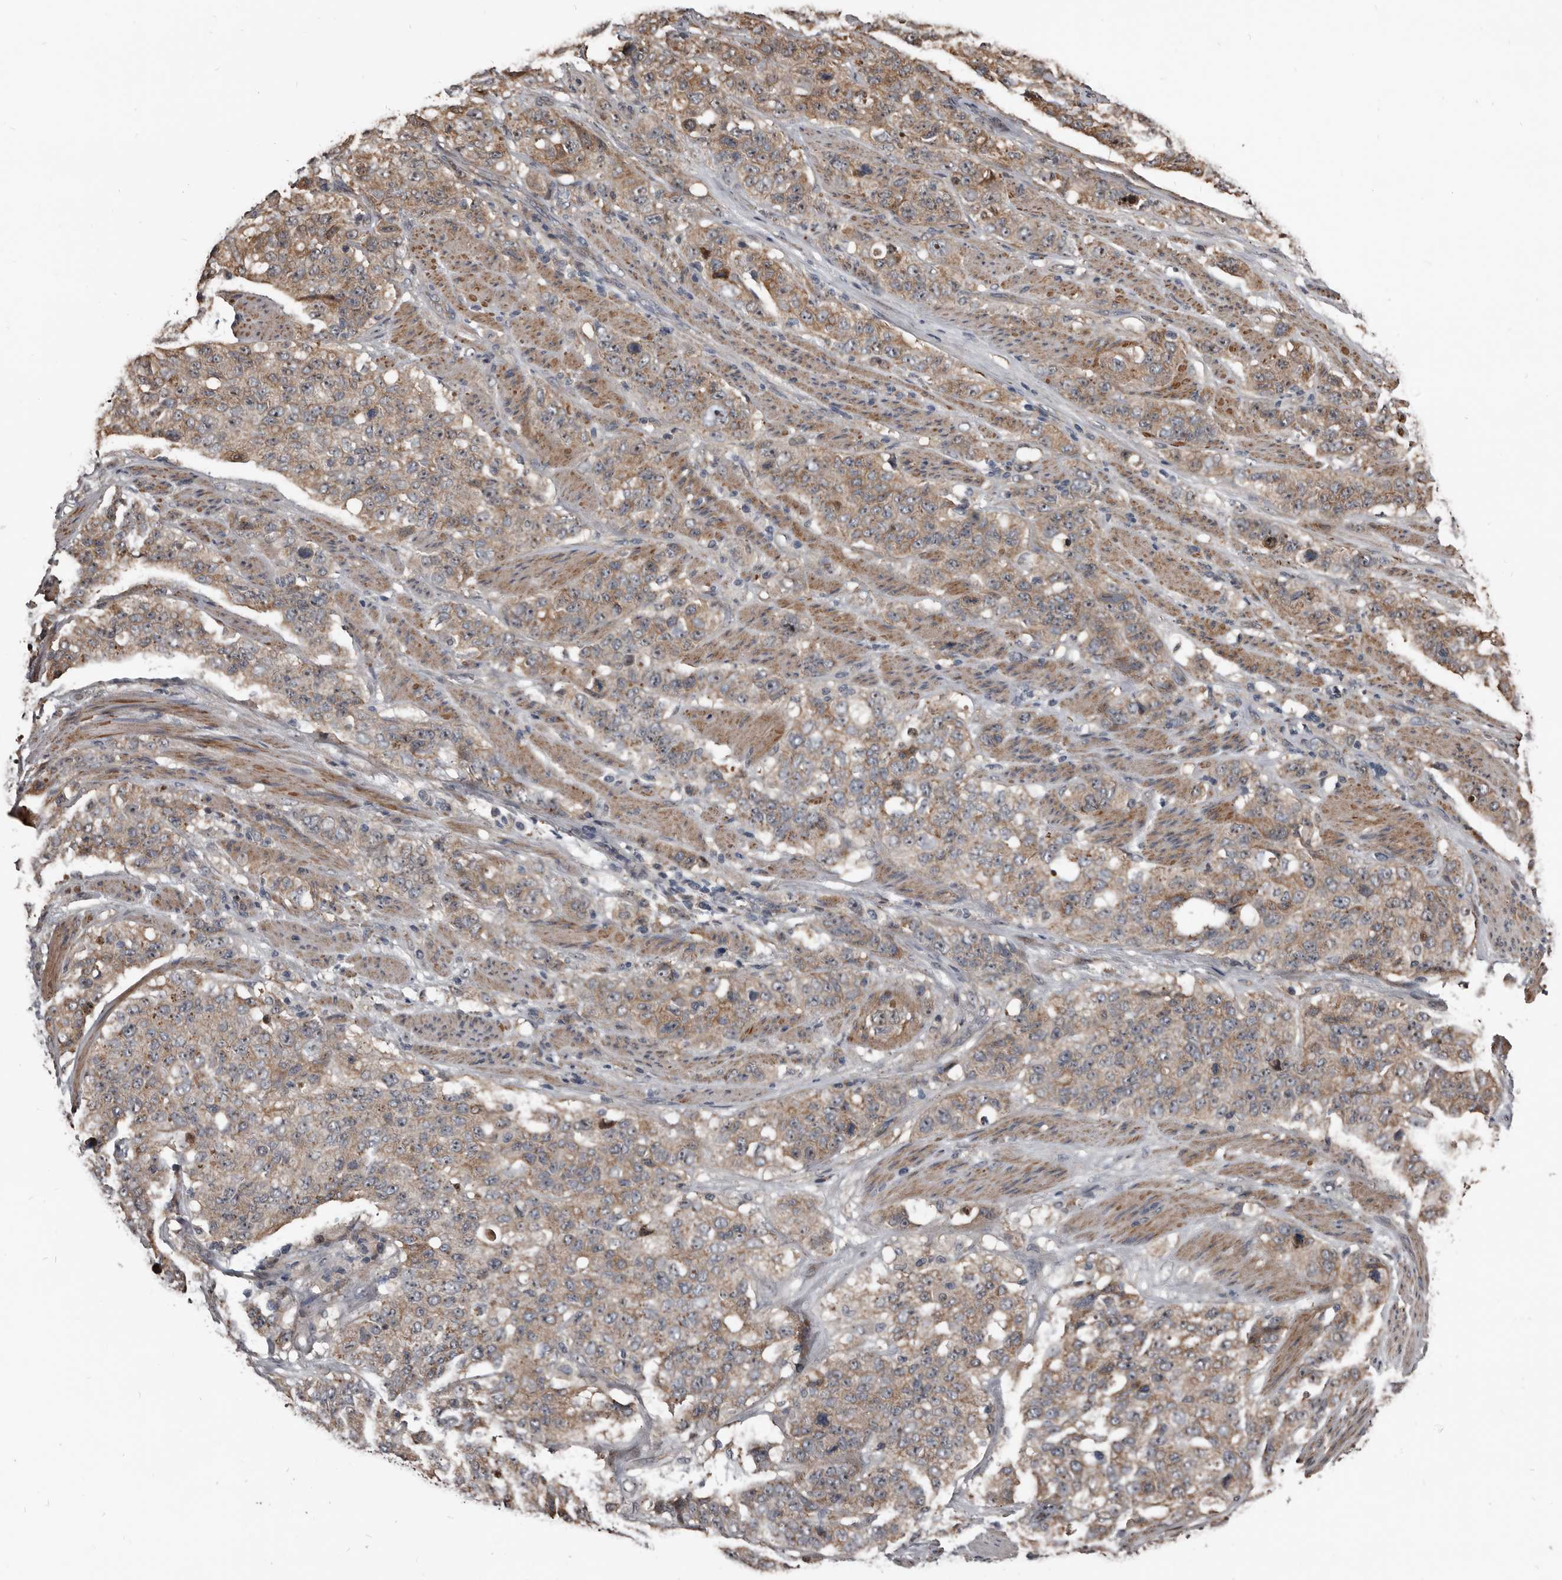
{"staining": {"intensity": "weak", "quantity": ">75%", "location": "cytoplasmic/membranous"}, "tissue": "stomach cancer", "cell_type": "Tumor cells", "image_type": "cancer", "snomed": [{"axis": "morphology", "description": "Adenocarcinoma, NOS"}, {"axis": "topography", "description": "Stomach"}], "caption": "A micrograph of stomach cancer (adenocarcinoma) stained for a protein reveals weak cytoplasmic/membranous brown staining in tumor cells.", "gene": "DHPS", "patient": {"sex": "male", "age": 48}}